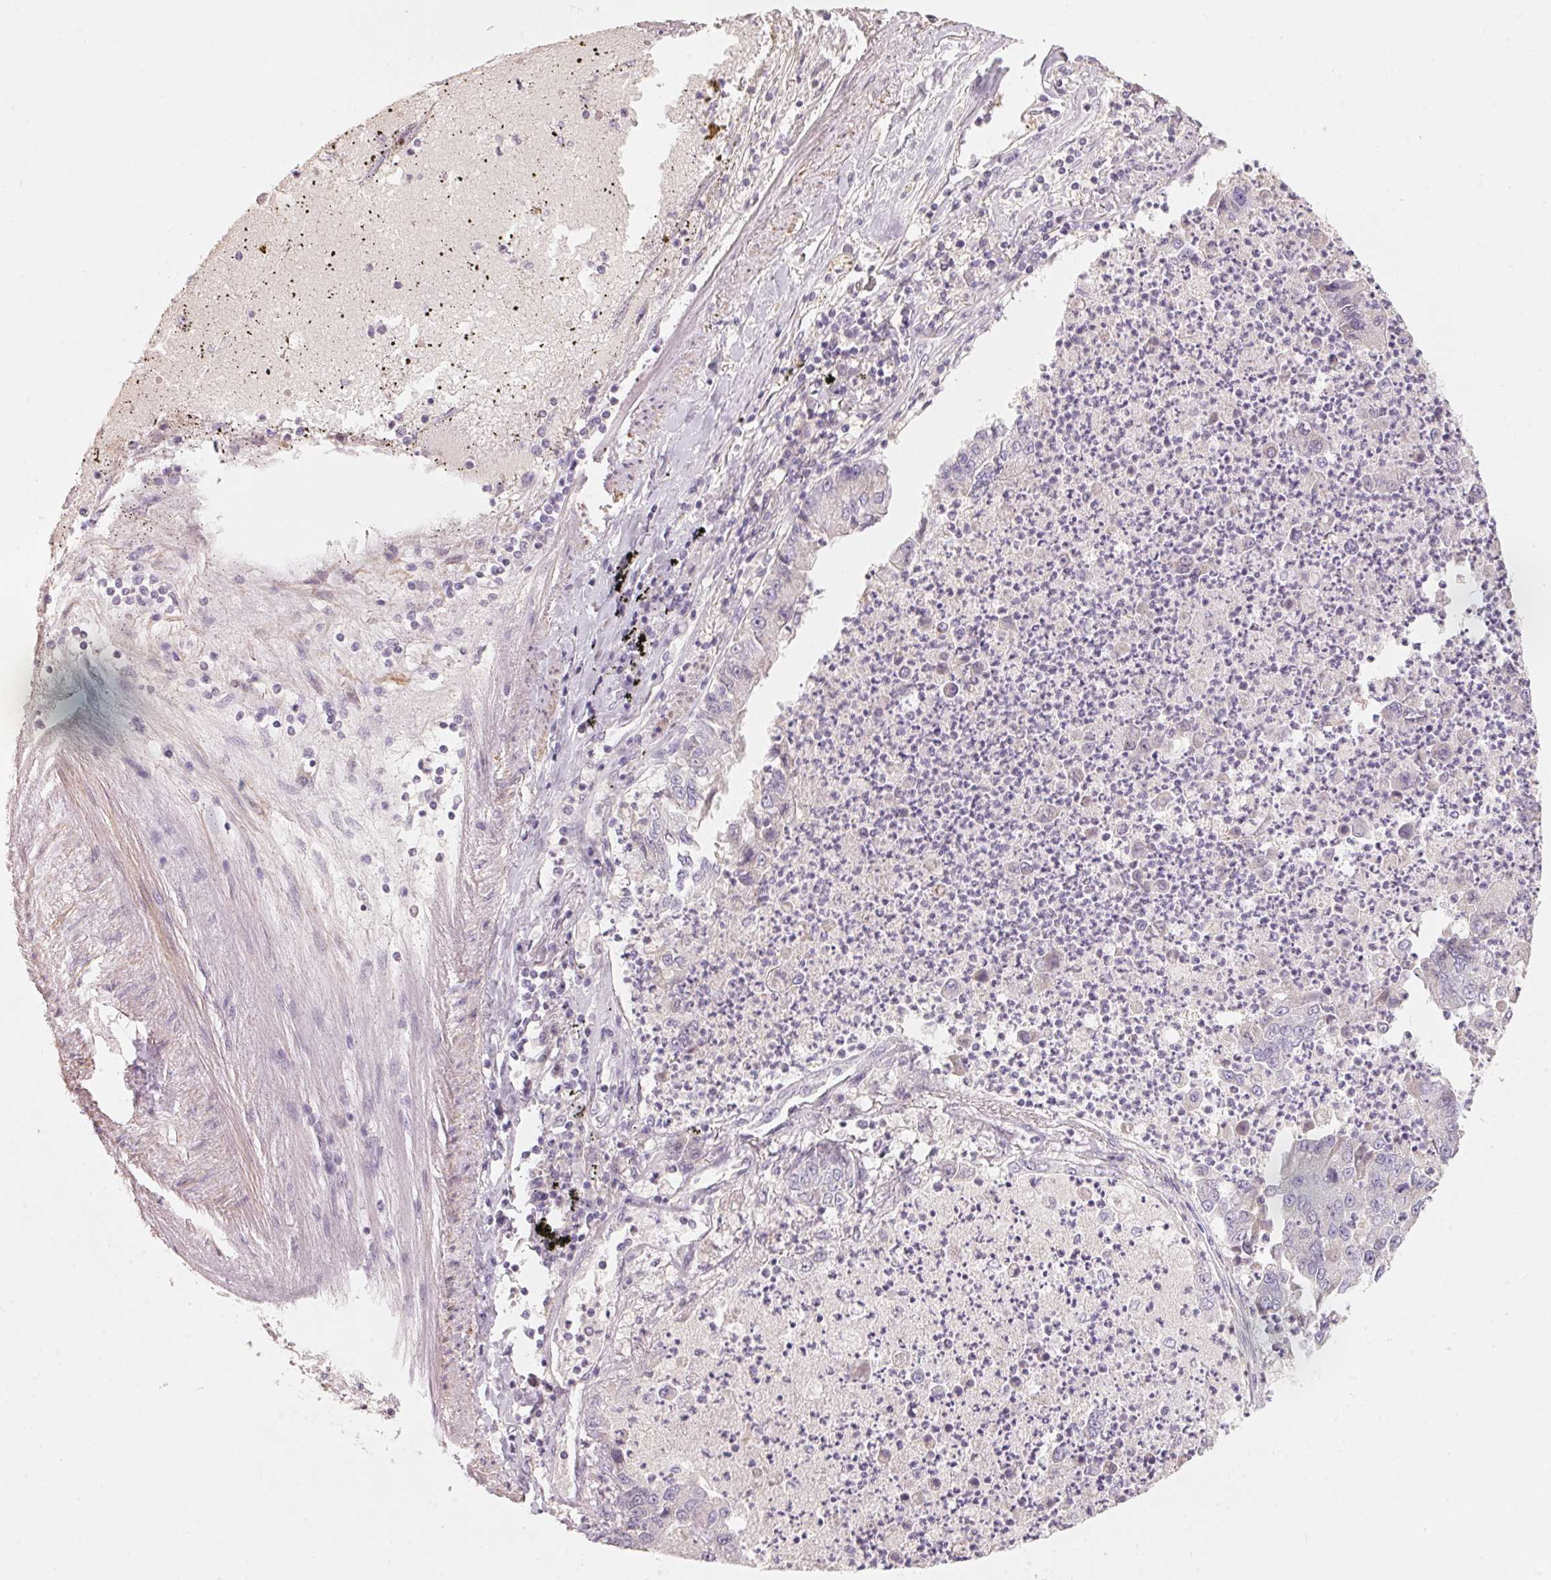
{"staining": {"intensity": "negative", "quantity": "none", "location": "none"}, "tissue": "lung cancer", "cell_type": "Tumor cells", "image_type": "cancer", "snomed": [{"axis": "morphology", "description": "Adenocarcinoma, NOS"}, {"axis": "topography", "description": "Lung"}], "caption": "Tumor cells show no significant protein expression in lung cancer (adenocarcinoma). (DAB immunohistochemistry, high magnification).", "gene": "TP53AIP1", "patient": {"sex": "female", "age": 57}}